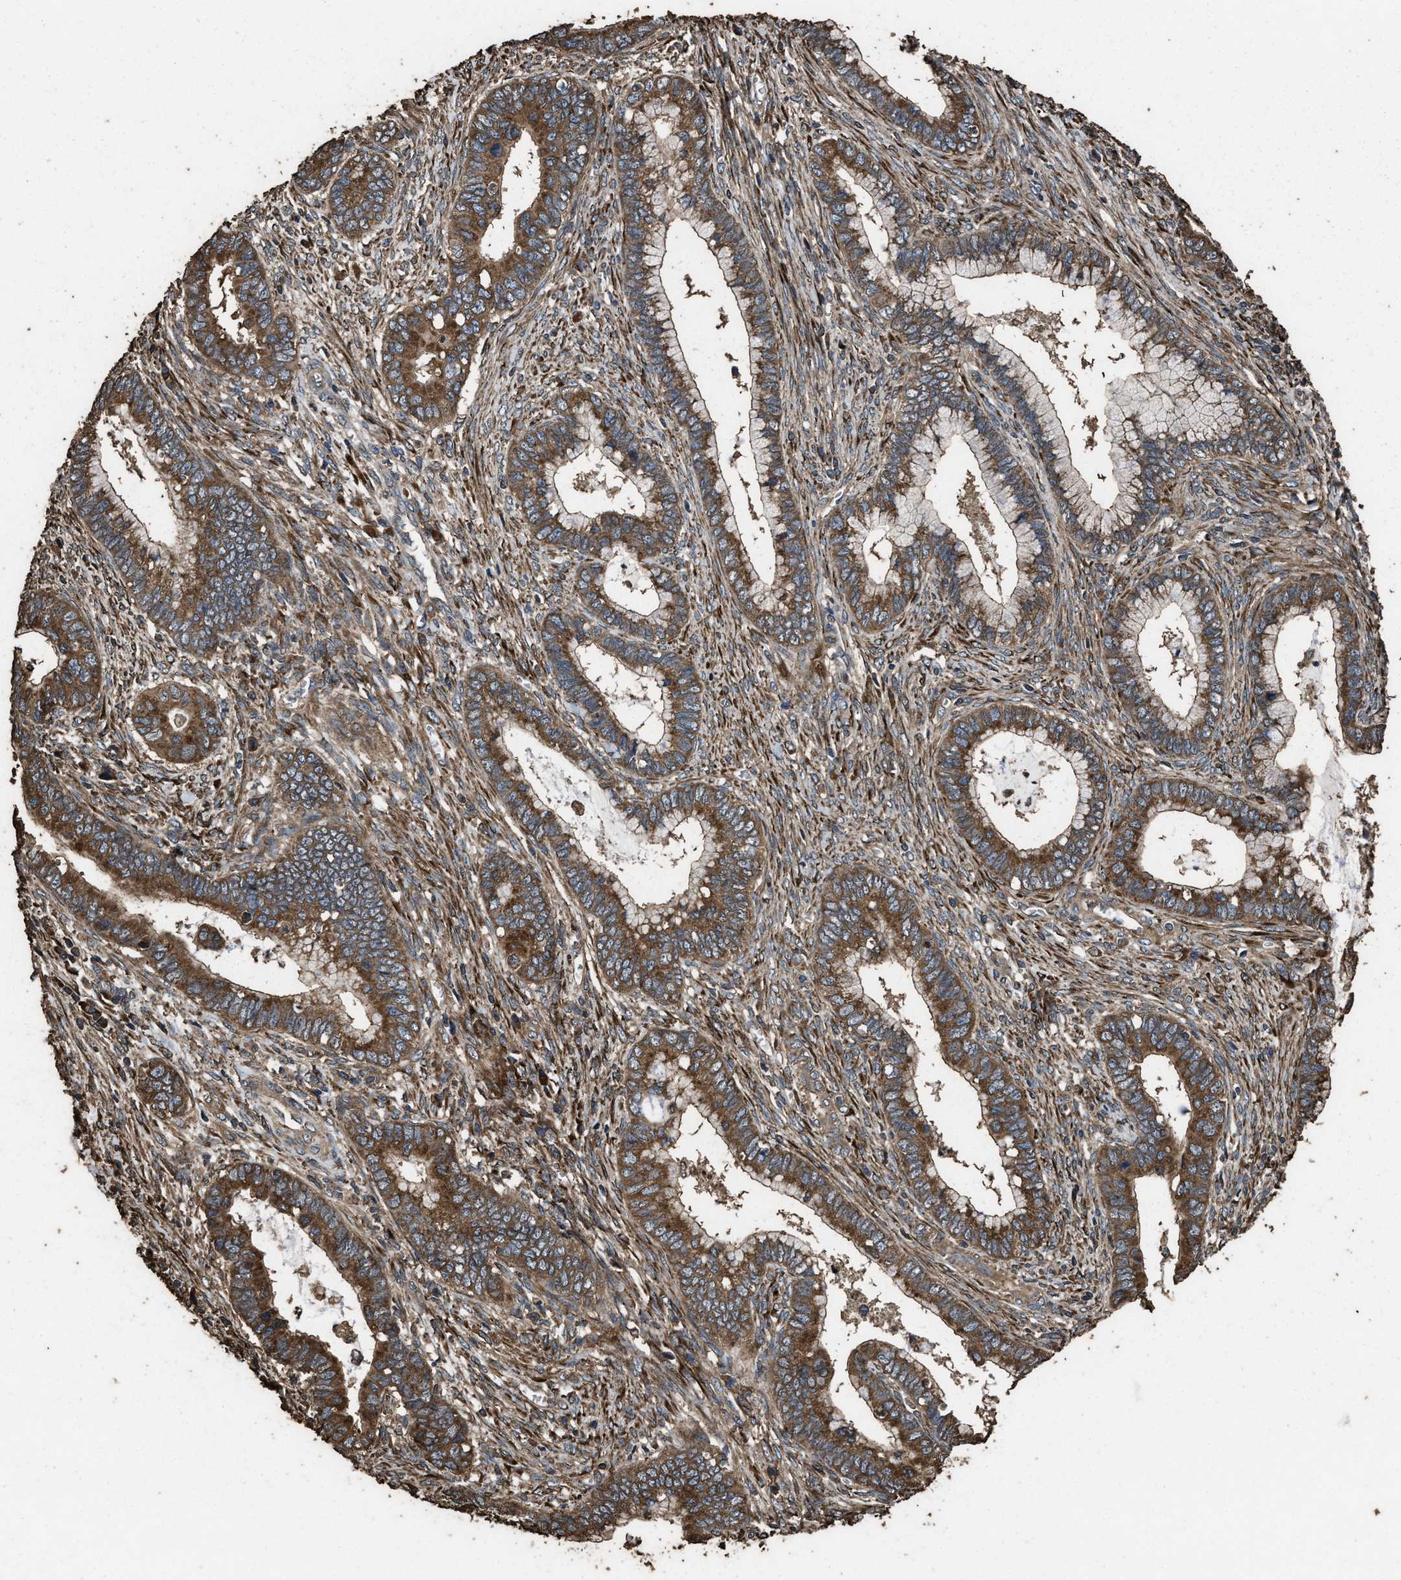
{"staining": {"intensity": "strong", "quantity": ">75%", "location": "cytoplasmic/membranous"}, "tissue": "cervical cancer", "cell_type": "Tumor cells", "image_type": "cancer", "snomed": [{"axis": "morphology", "description": "Adenocarcinoma, NOS"}, {"axis": "topography", "description": "Cervix"}], "caption": "An image of human adenocarcinoma (cervical) stained for a protein exhibits strong cytoplasmic/membranous brown staining in tumor cells. (IHC, brightfield microscopy, high magnification).", "gene": "ZMYND19", "patient": {"sex": "female", "age": 44}}